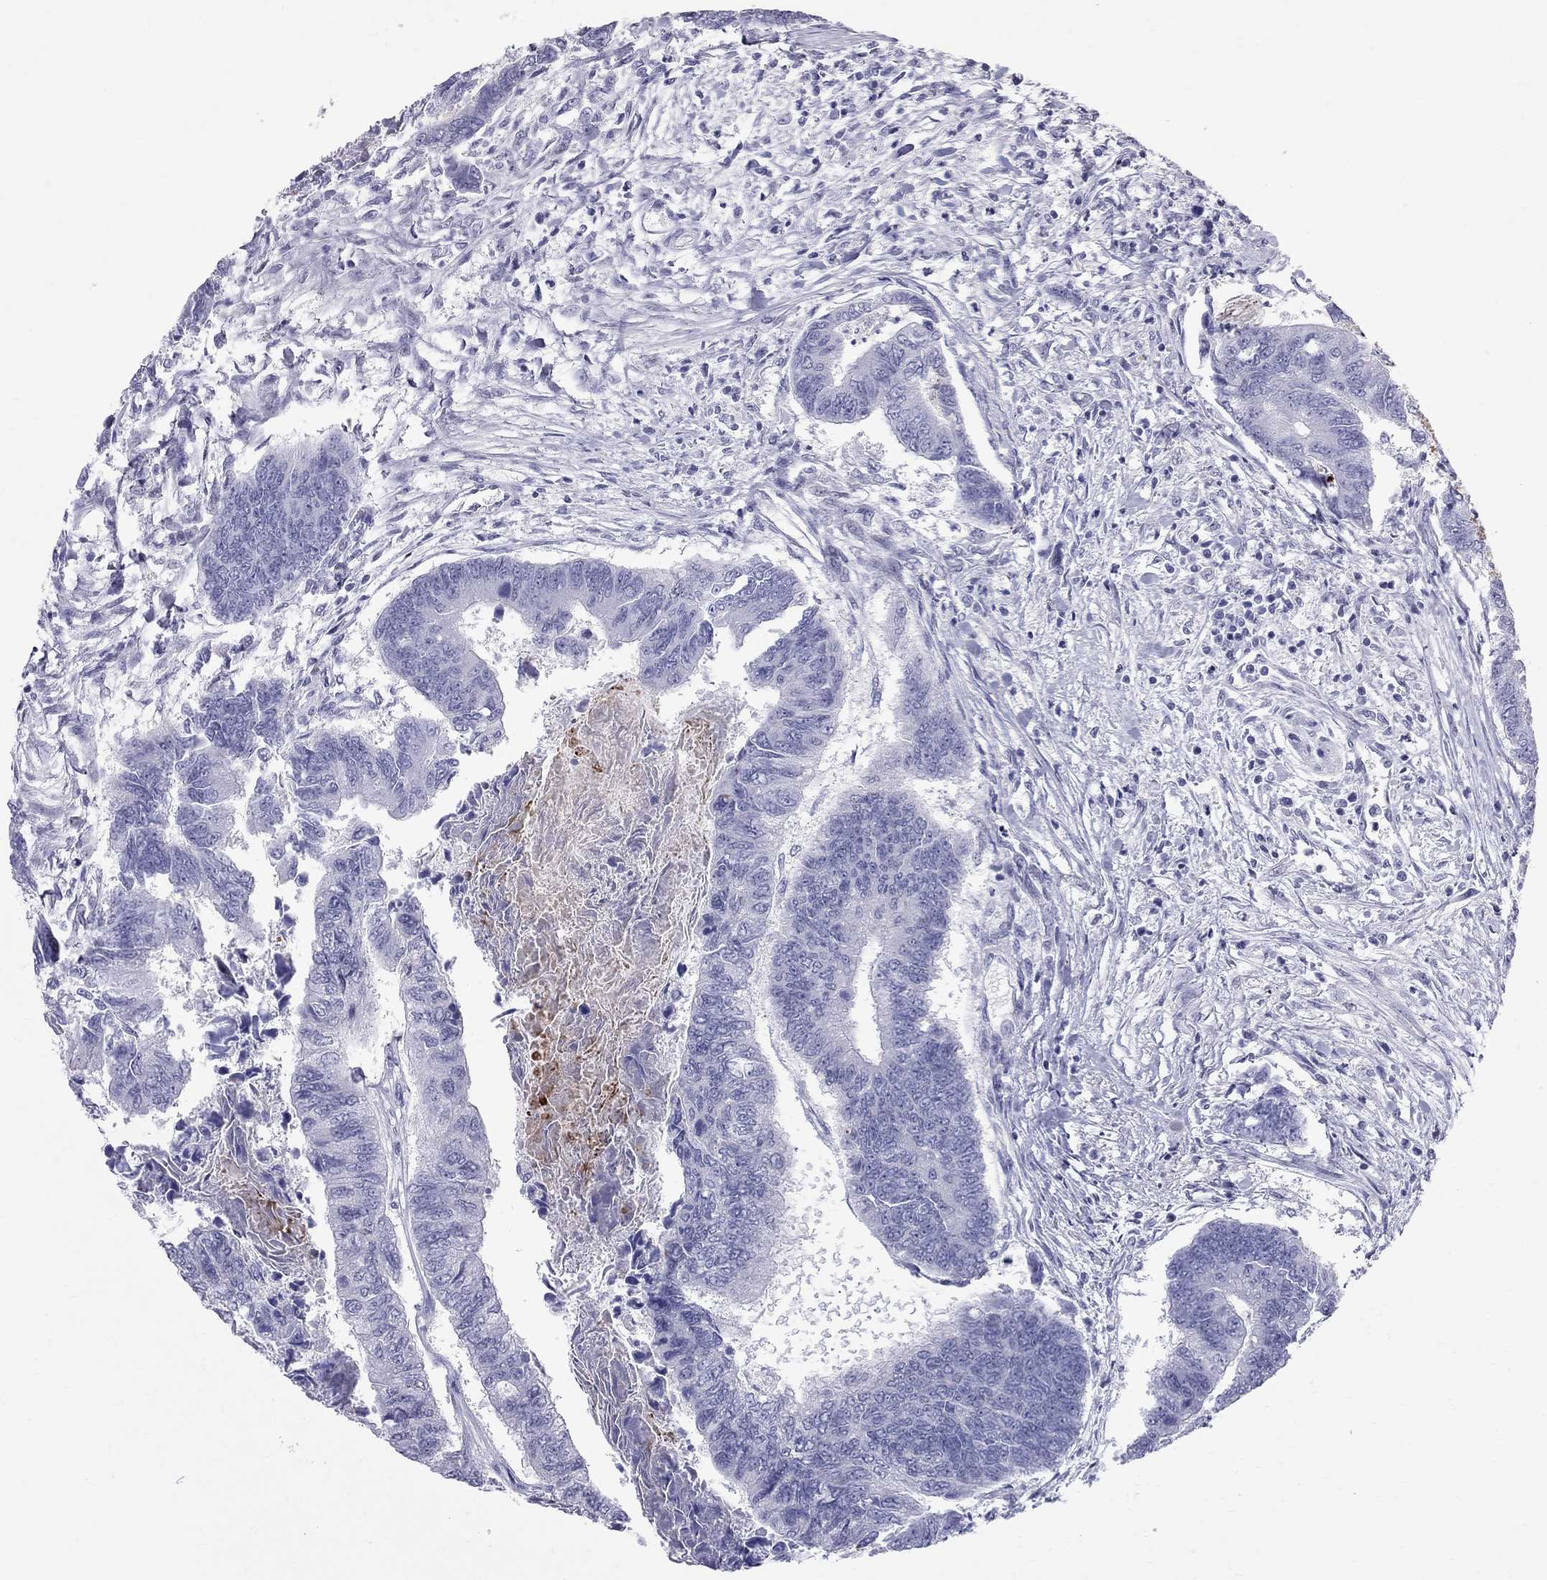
{"staining": {"intensity": "negative", "quantity": "none", "location": "none"}, "tissue": "colorectal cancer", "cell_type": "Tumor cells", "image_type": "cancer", "snomed": [{"axis": "morphology", "description": "Adenocarcinoma, NOS"}, {"axis": "topography", "description": "Colon"}], "caption": "A high-resolution micrograph shows immunohistochemistry staining of colorectal cancer, which exhibits no significant expression in tumor cells.", "gene": "MUC15", "patient": {"sex": "female", "age": 65}}